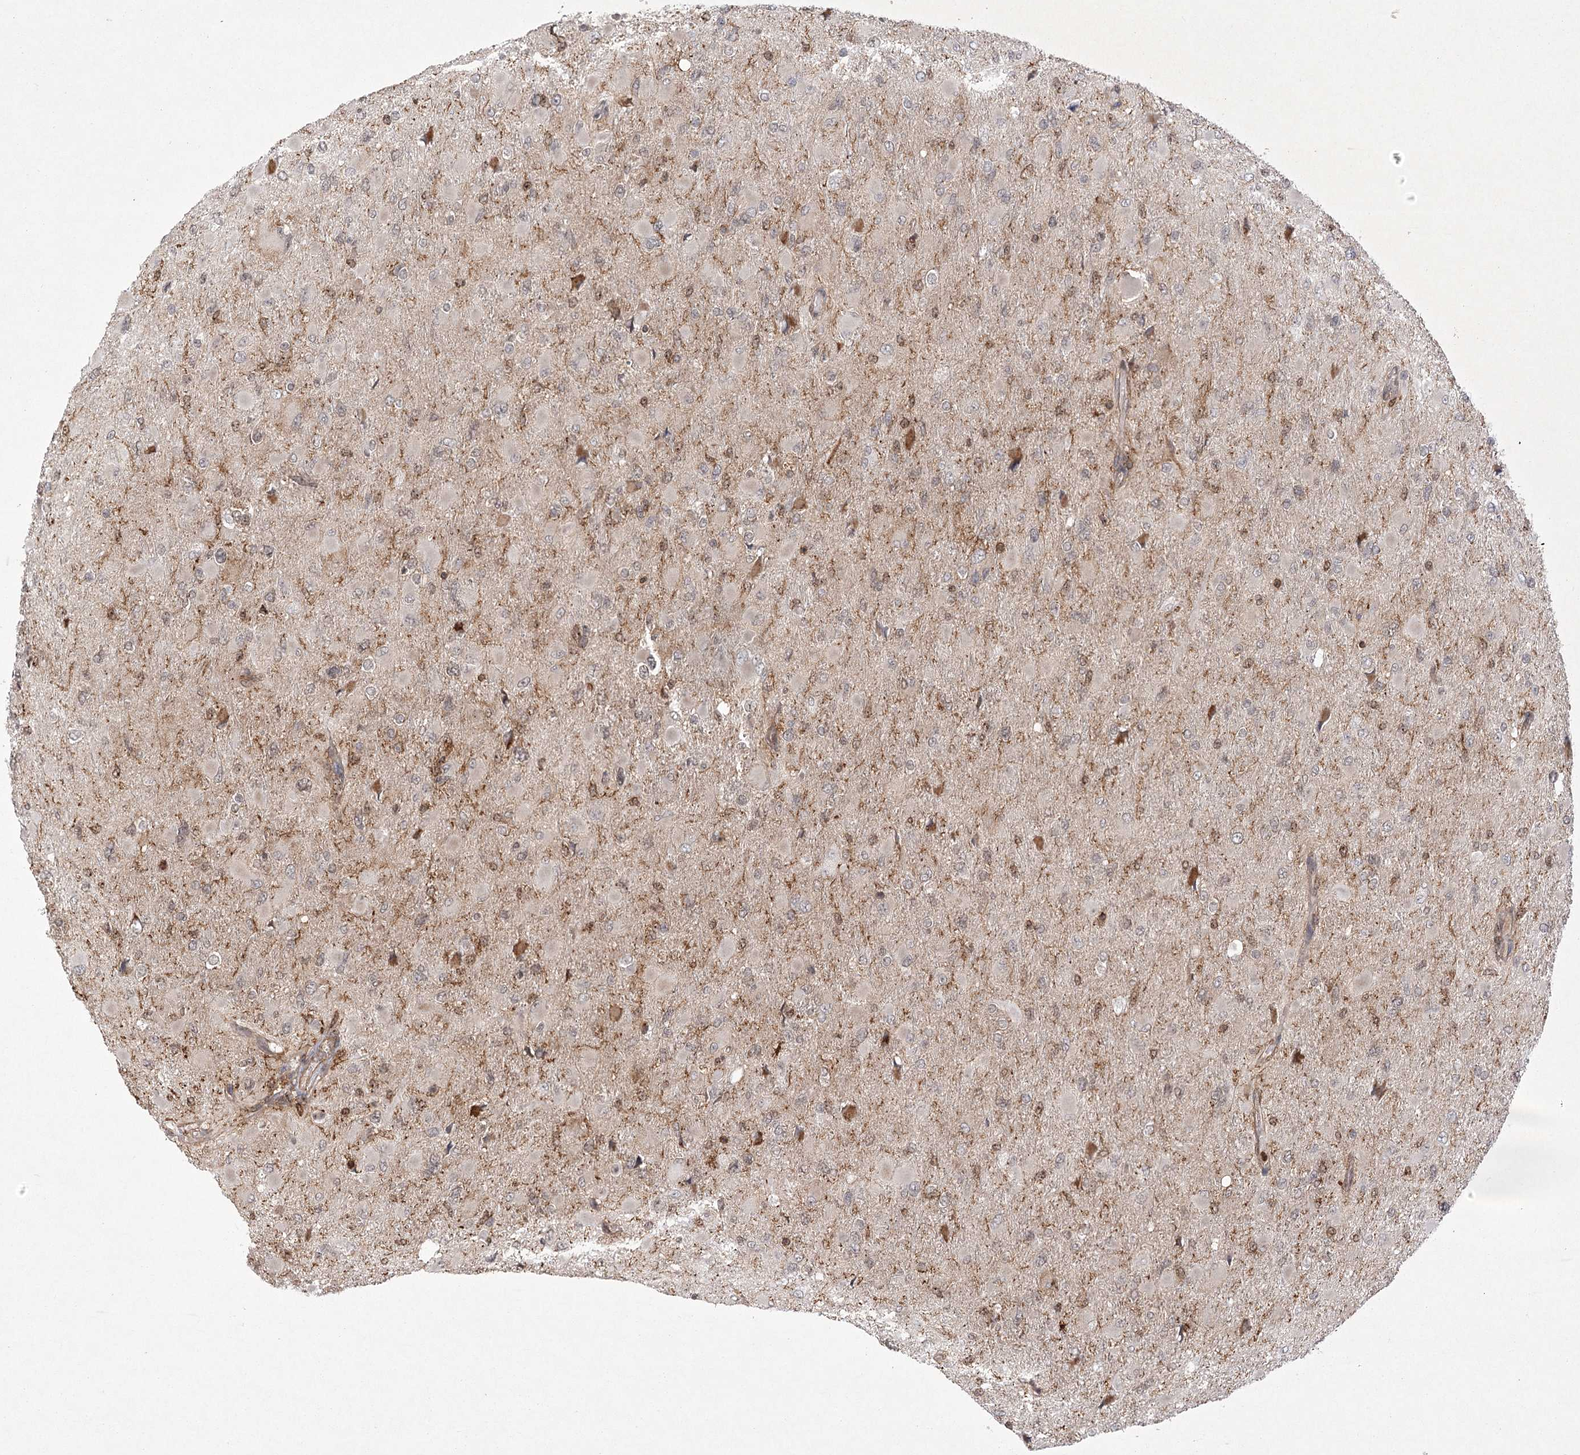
{"staining": {"intensity": "negative", "quantity": "none", "location": "none"}, "tissue": "glioma", "cell_type": "Tumor cells", "image_type": "cancer", "snomed": [{"axis": "morphology", "description": "Glioma, malignant, High grade"}, {"axis": "topography", "description": "Cerebral cortex"}], "caption": "DAB immunohistochemical staining of high-grade glioma (malignant) shows no significant staining in tumor cells.", "gene": "MEPE", "patient": {"sex": "female", "age": 36}}